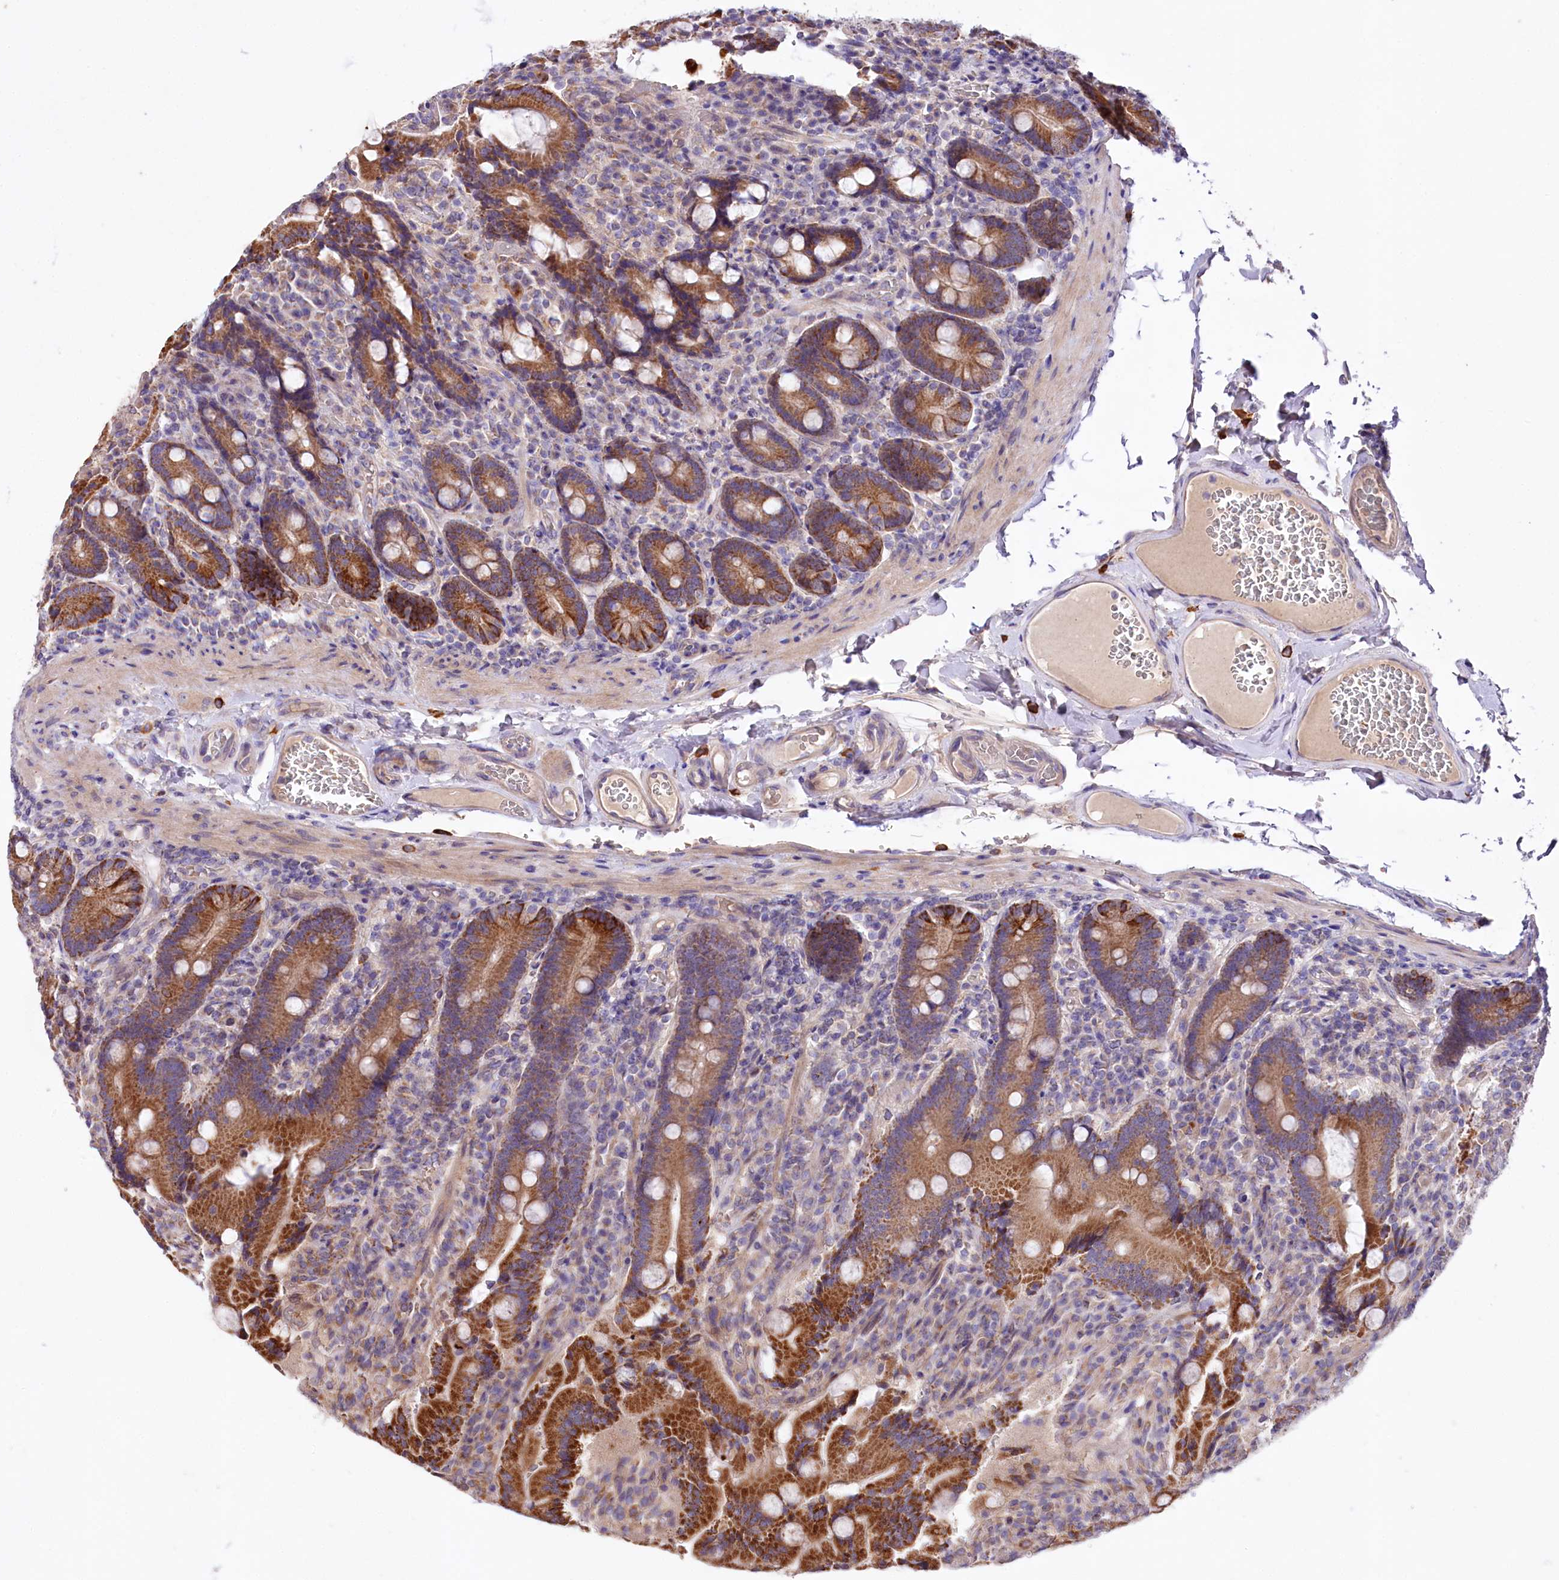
{"staining": {"intensity": "strong", "quantity": "25%-75%", "location": "cytoplasmic/membranous"}, "tissue": "duodenum", "cell_type": "Glandular cells", "image_type": "normal", "snomed": [{"axis": "morphology", "description": "Normal tissue, NOS"}, {"axis": "topography", "description": "Duodenum"}], "caption": "Strong cytoplasmic/membranous protein expression is seen in about 25%-75% of glandular cells in duodenum. (Stains: DAB in brown, nuclei in blue, Microscopy: brightfield microscopy at high magnification).", "gene": "ZNF45", "patient": {"sex": "female", "age": 62}}